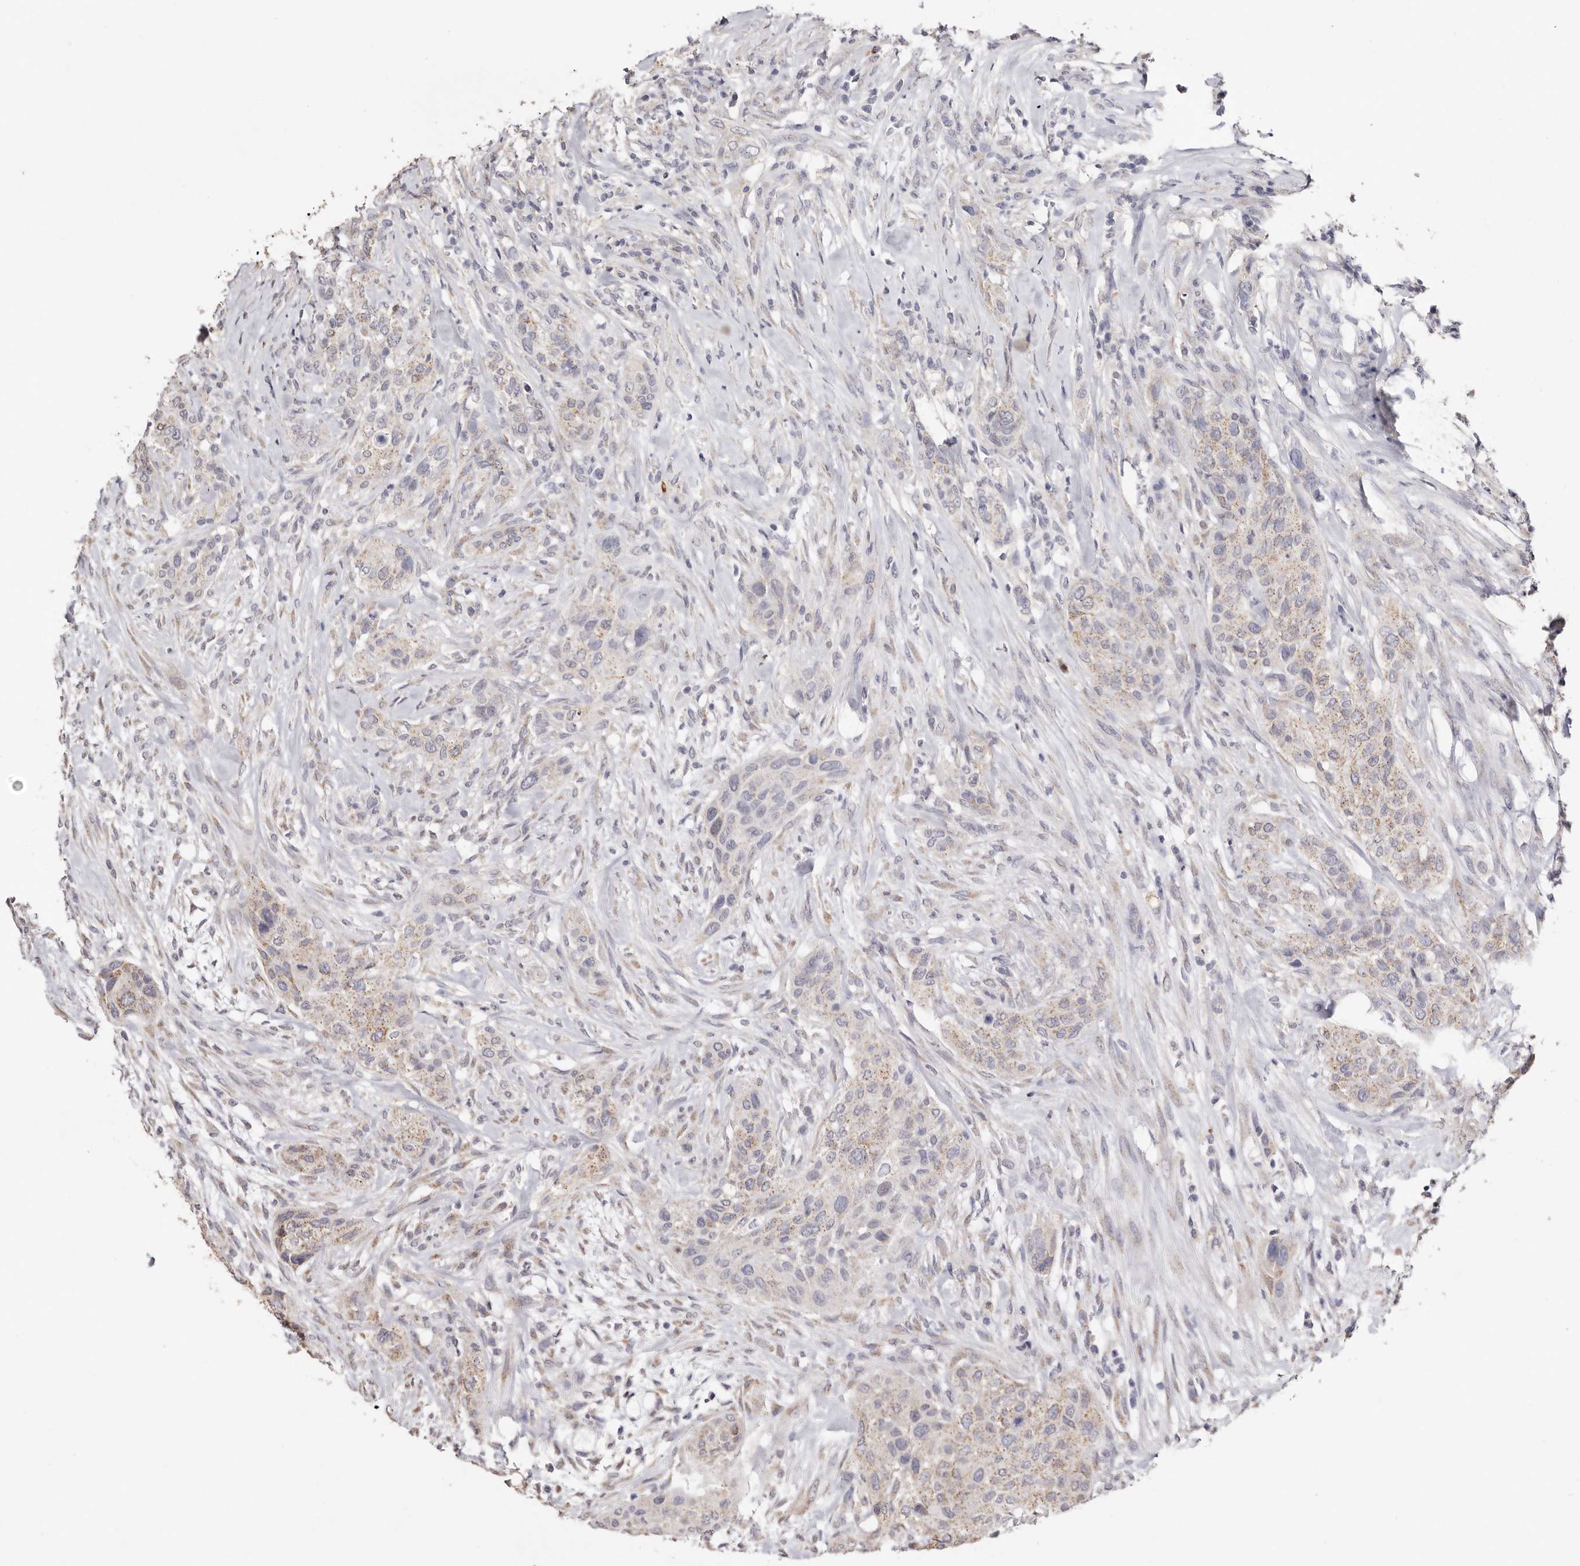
{"staining": {"intensity": "weak", "quantity": ">75%", "location": "cytoplasmic/membranous"}, "tissue": "urothelial cancer", "cell_type": "Tumor cells", "image_type": "cancer", "snomed": [{"axis": "morphology", "description": "Urothelial carcinoma, High grade"}, {"axis": "topography", "description": "Urinary bladder"}], "caption": "Immunohistochemistry (IHC) histopathology image of neoplastic tissue: human urothelial carcinoma (high-grade) stained using immunohistochemistry (IHC) exhibits low levels of weak protein expression localized specifically in the cytoplasmic/membranous of tumor cells, appearing as a cytoplasmic/membranous brown color.", "gene": "LGALS7B", "patient": {"sex": "male", "age": 35}}